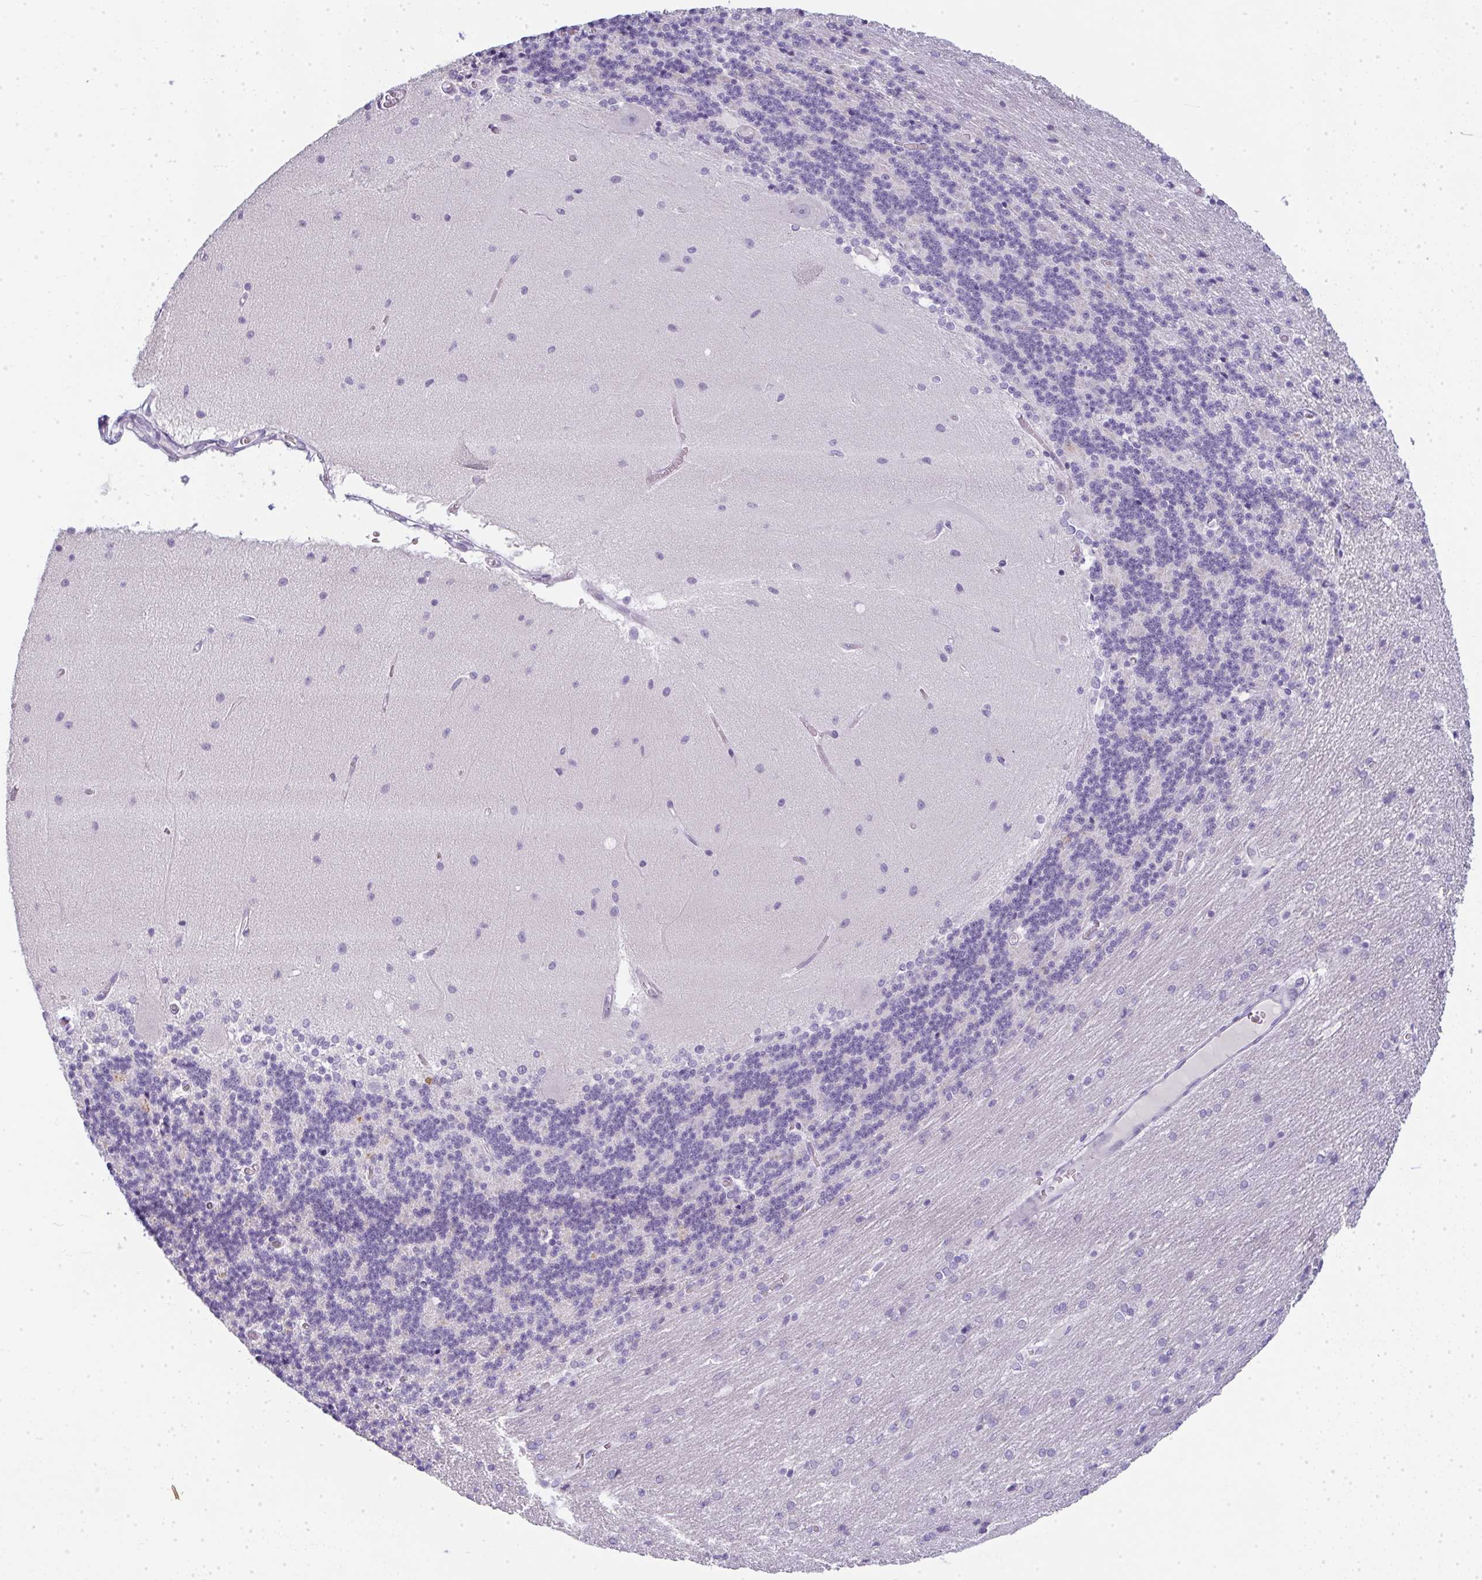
{"staining": {"intensity": "negative", "quantity": "none", "location": "none"}, "tissue": "cerebellum", "cell_type": "Cells in granular layer", "image_type": "normal", "snomed": [{"axis": "morphology", "description": "Normal tissue, NOS"}, {"axis": "topography", "description": "Cerebellum"}], "caption": "Cells in granular layer are negative for protein expression in normal human cerebellum. Nuclei are stained in blue.", "gene": "LPAR4", "patient": {"sex": "female", "age": 54}}